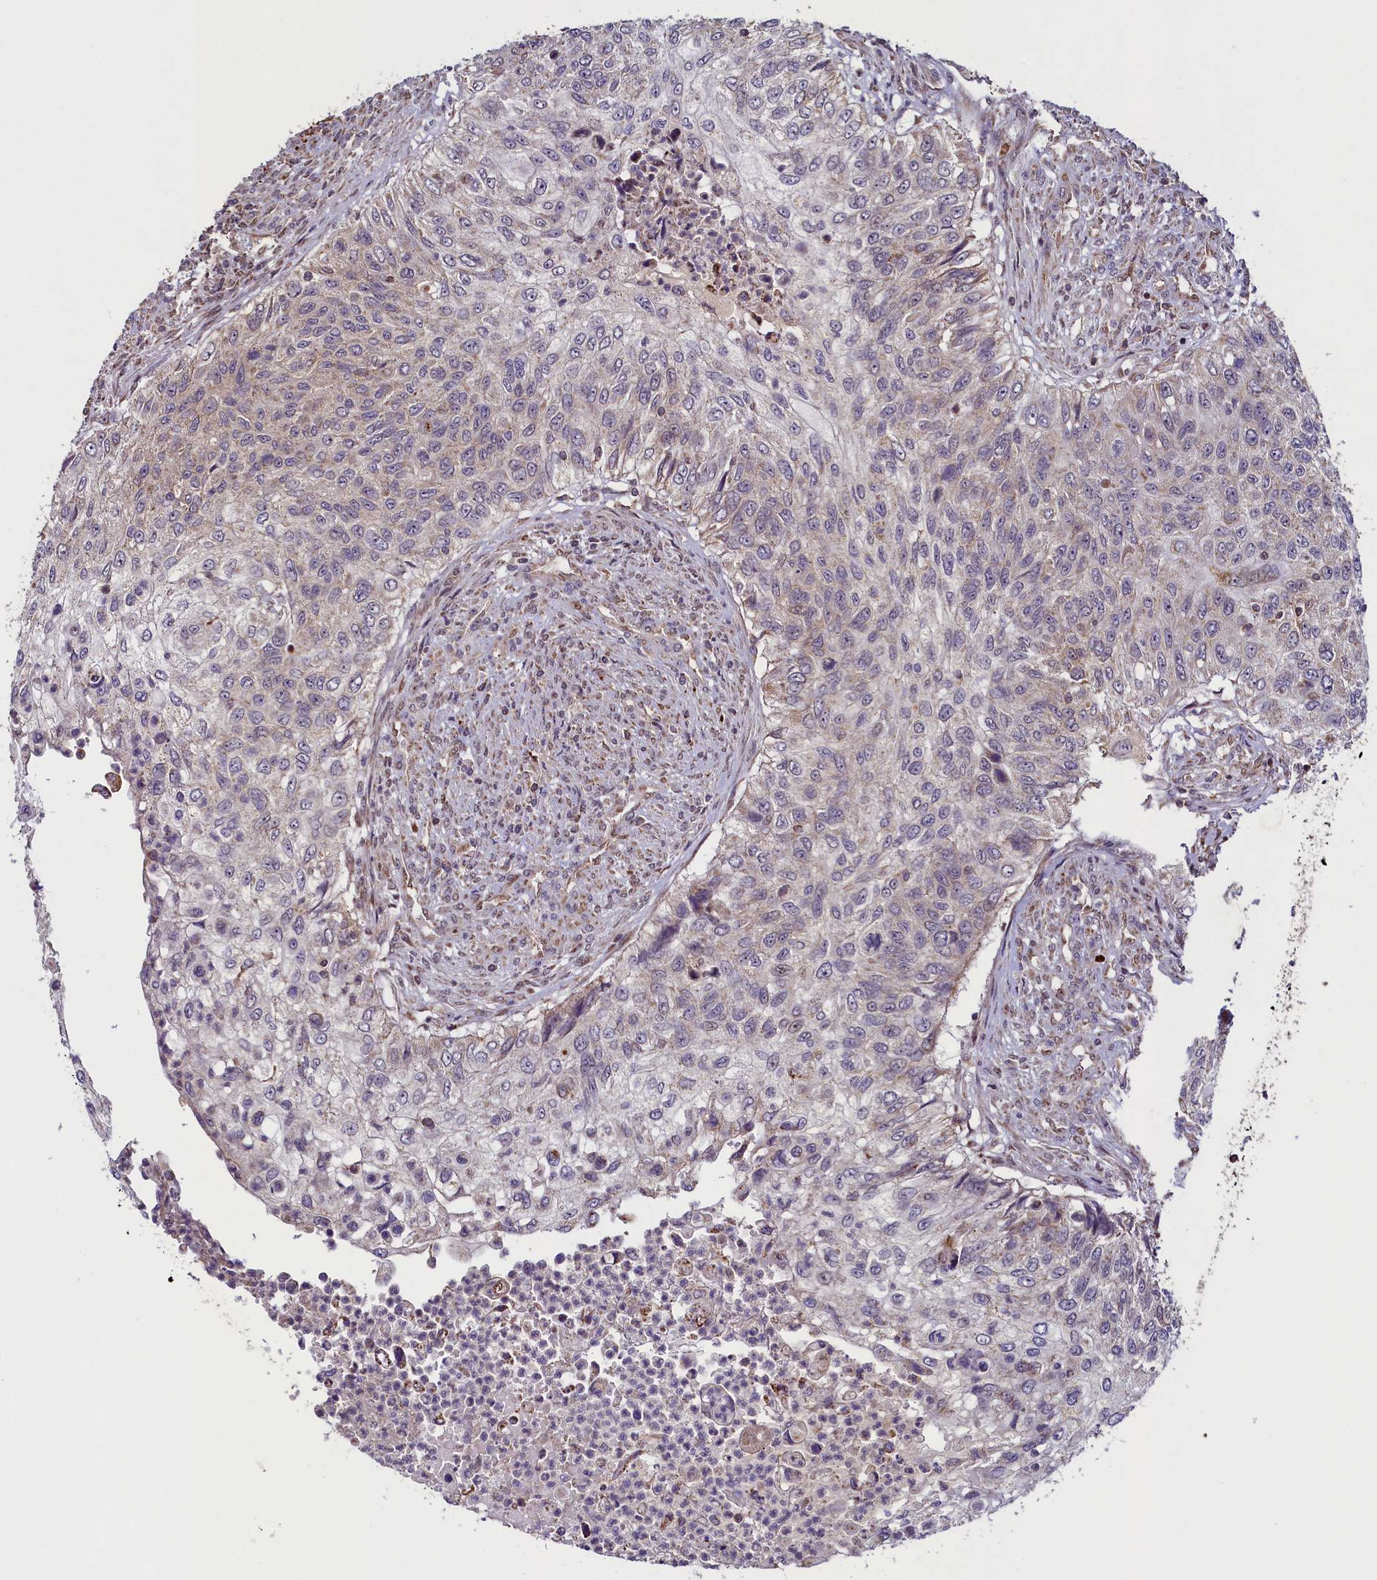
{"staining": {"intensity": "weak", "quantity": "<25%", "location": "cytoplasmic/membranous"}, "tissue": "urothelial cancer", "cell_type": "Tumor cells", "image_type": "cancer", "snomed": [{"axis": "morphology", "description": "Urothelial carcinoma, High grade"}, {"axis": "topography", "description": "Urinary bladder"}], "caption": "A micrograph of human urothelial cancer is negative for staining in tumor cells. Nuclei are stained in blue.", "gene": "ZNF577", "patient": {"sex": "female", "age": 60}}